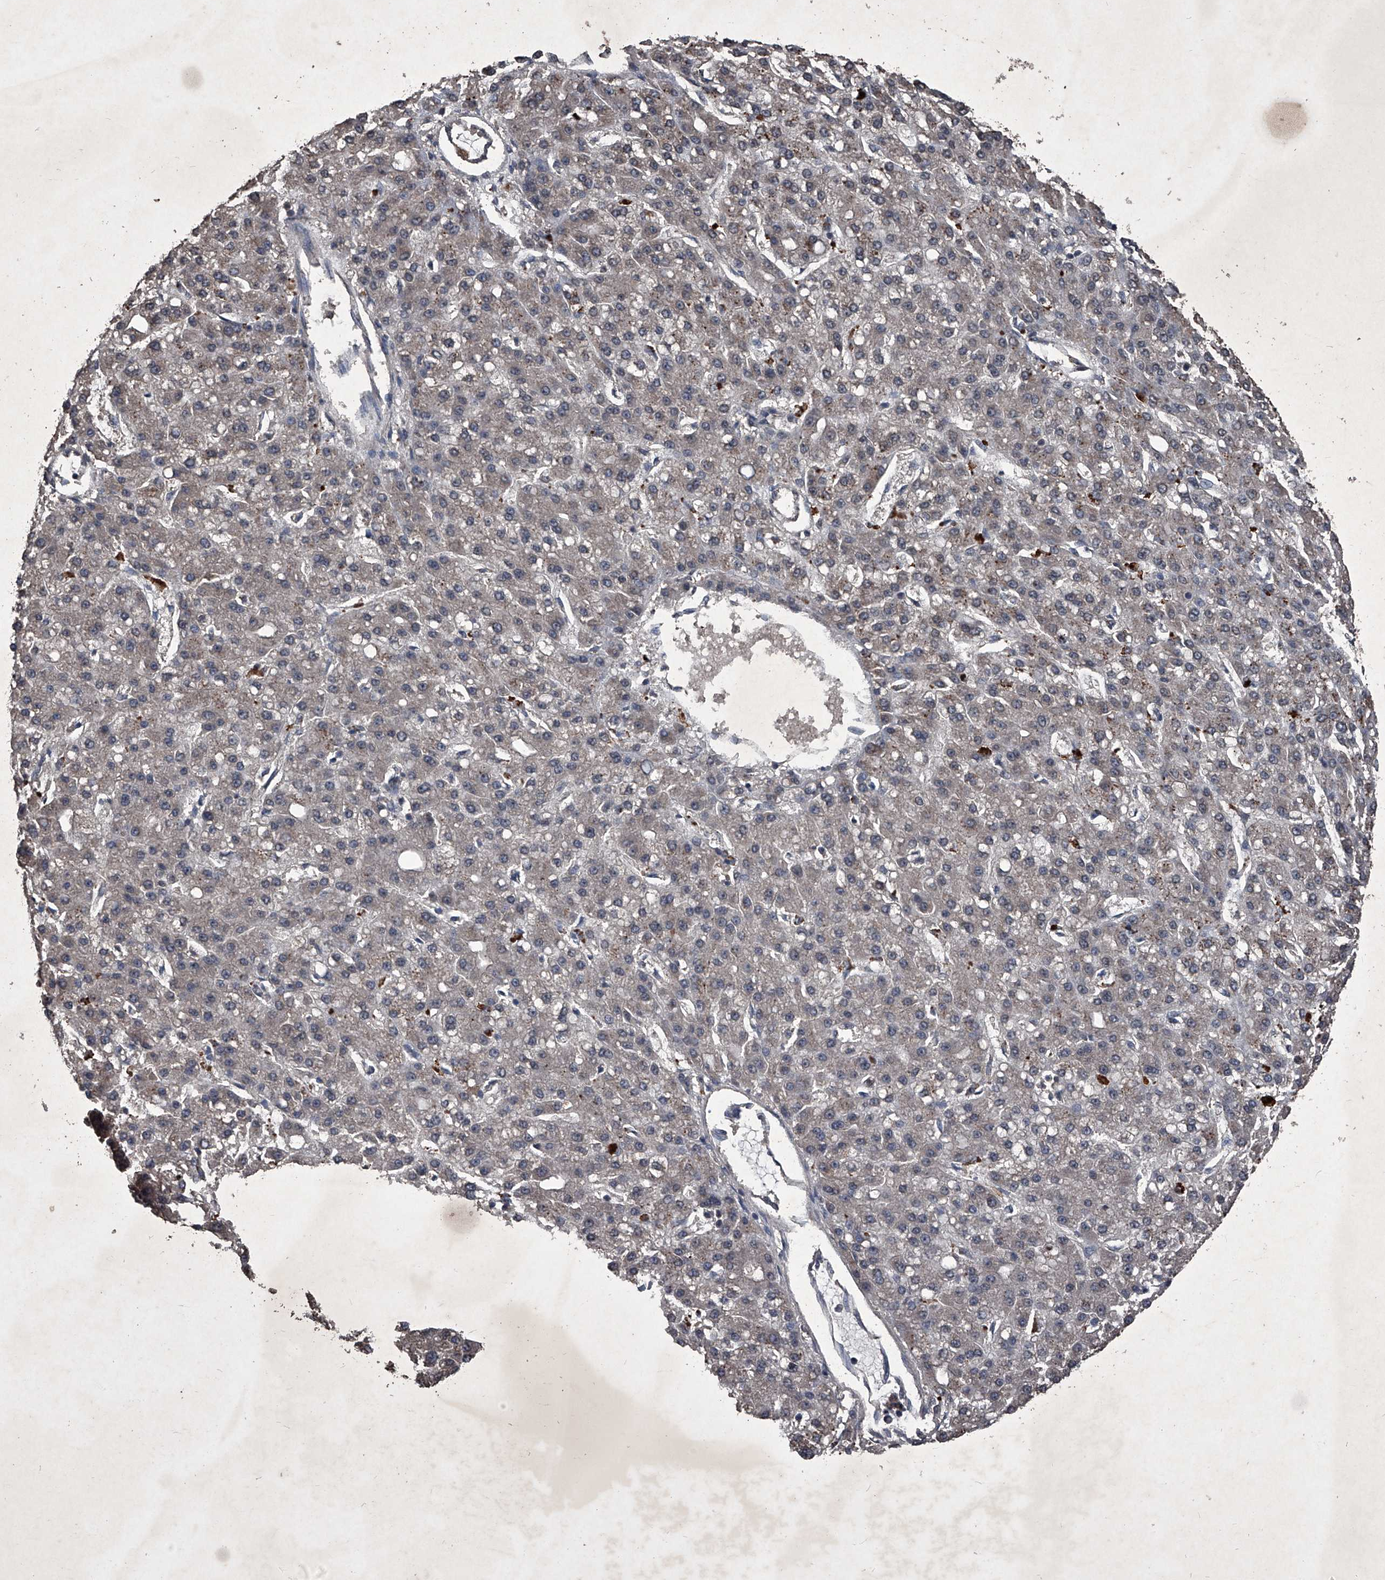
{"staining": {"intensity": "negative", "quantity": "none", "location": "none"}, "tissue": "liver cancer", "cell_type": "Tumor cells", "image_type": "cancer", "snomed": [{"axis": "morphology", "description": "Carcinoma, Hepatocellular, NOS"}, {"axis": "topography", "description": "Liver"}], "caption": "This is an IHC histopathology image of liver cancer. There is no expression in tumor cells.", "gene": "MAPKAP1", "patient": {"sex": "male", "age": 67}}